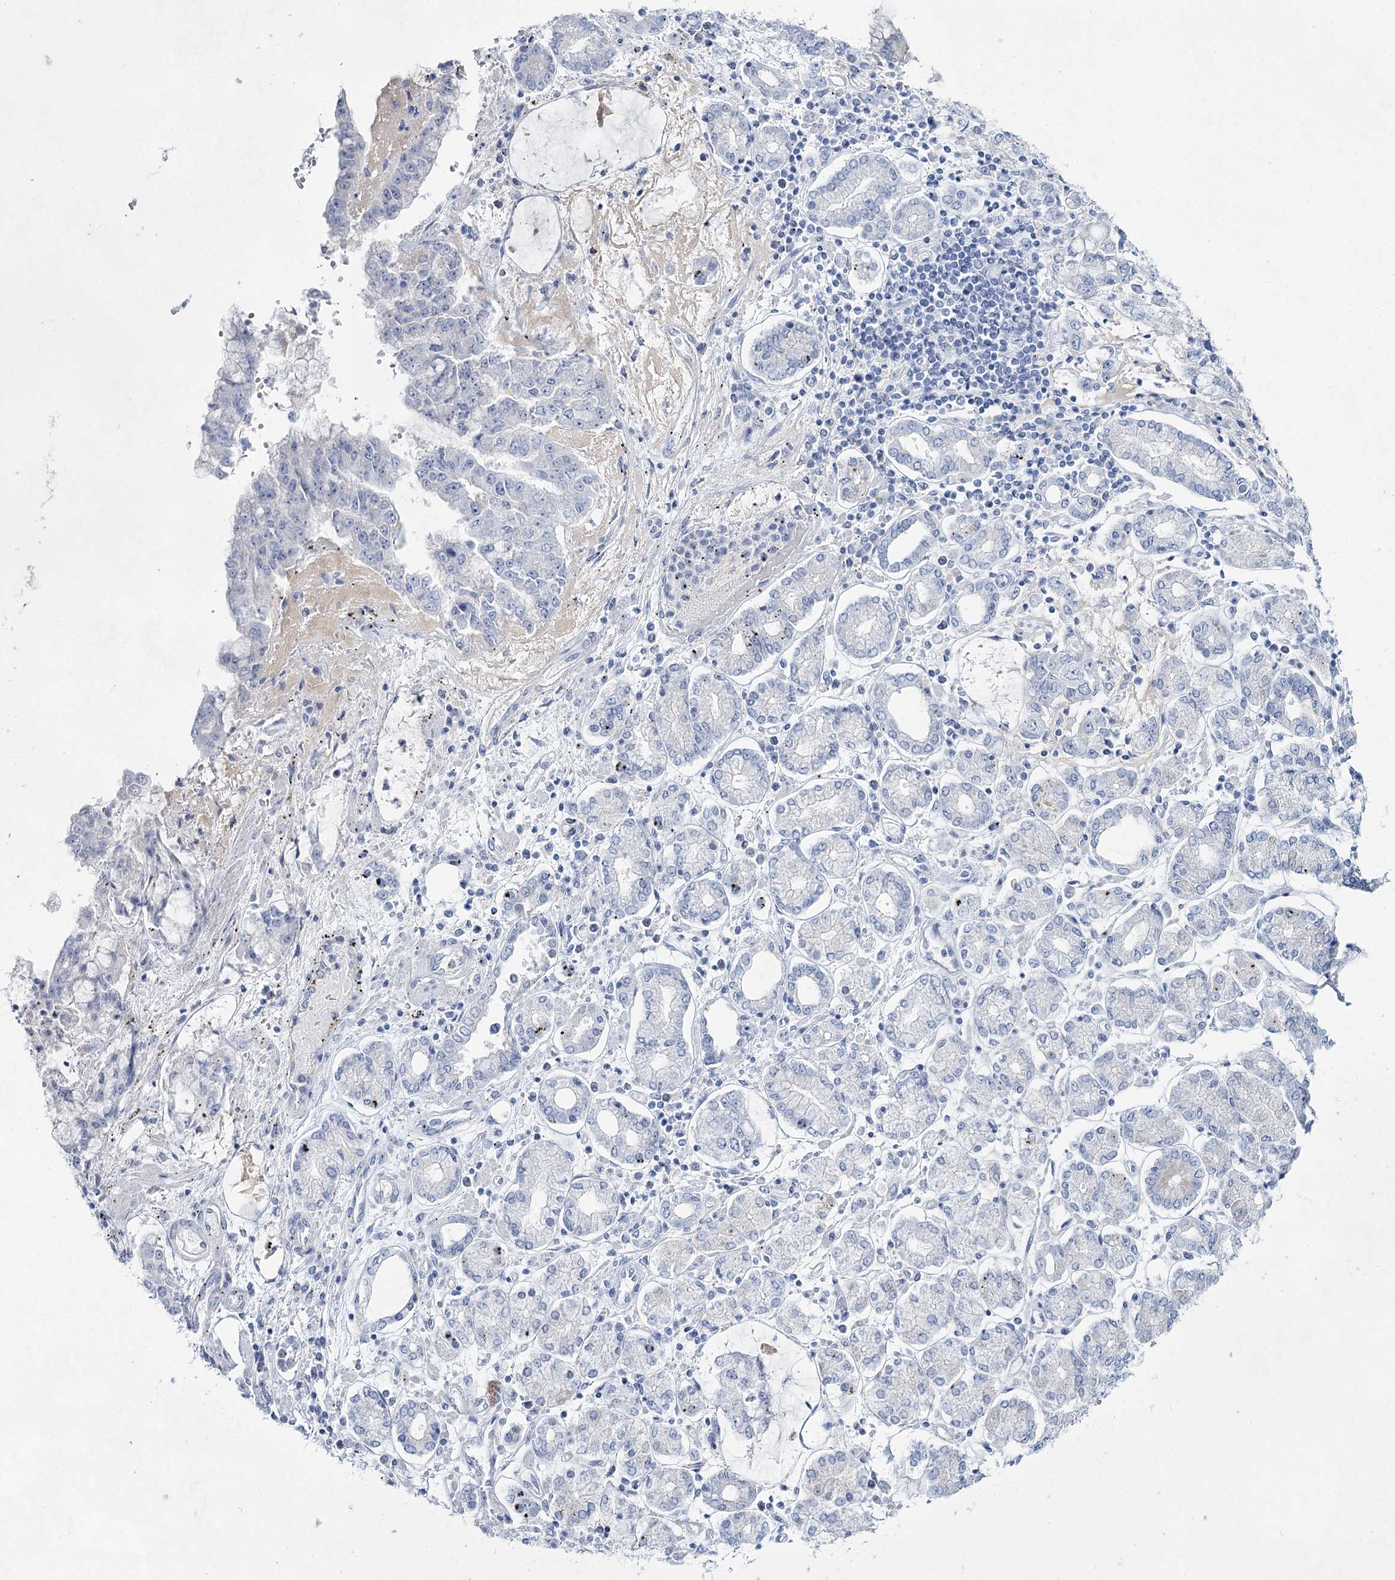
{"staining": {"intensity": "negative", "quantity": "none", "location": "none"}, "tissue": "stomach cancer", "cell_type": "Tumor cells", "image_type": "cancer", "snomed": [{"axis": "morphology", "description": "Adenocarcinoma, NOS"}, {"axis": "topography", "description": "Stomach"}], "caption": "The micrograph displays no staining of tumor cells in stomach adenocarcinoma.", "gene": "SLC17A2", "patient": {"sex": "male", "age": 76}}